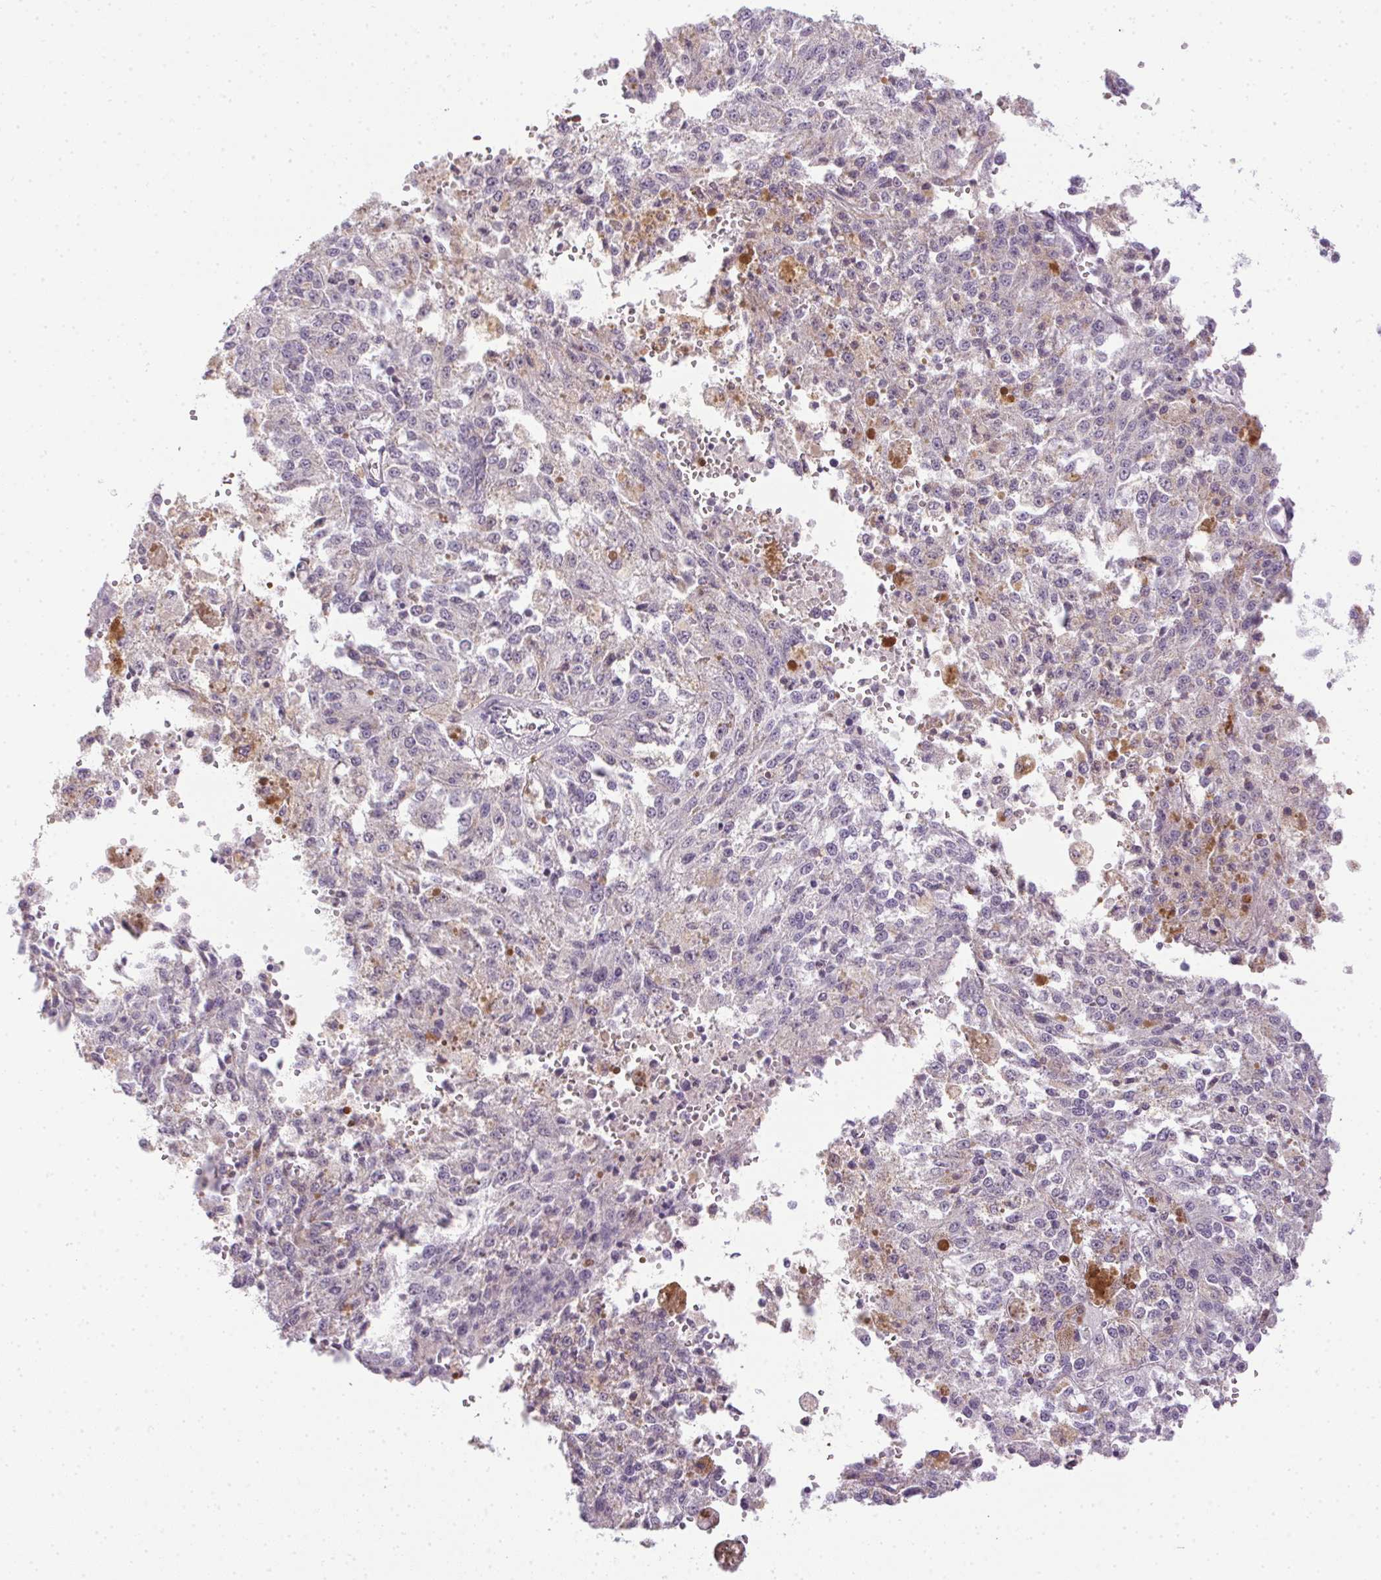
{"staining": {"intensity": "negative", "quantity": "none", "location": "none"}, "tissue": "melanoma", "cell_type": "Tumor cells", "image_type": "cancer", "snomed": [{"axis": "morphology", "description": "Malignant melanoma, Metastatic site"}, {"axis": "topography", "description": "Lymph node"}], "caption": "This photomicrograph is of malignant melanoma (metastatic site) stained with immunohistochemistry to label a protein in brown with the nuclei are counter-stained blue. There is no expression in tumor cells. The staining is performed using DAB brown chromogen with nuclei counter-stained in using hematoxylin.", "gene": "PRL", "patient": {"sex": "female", "age": 64}}